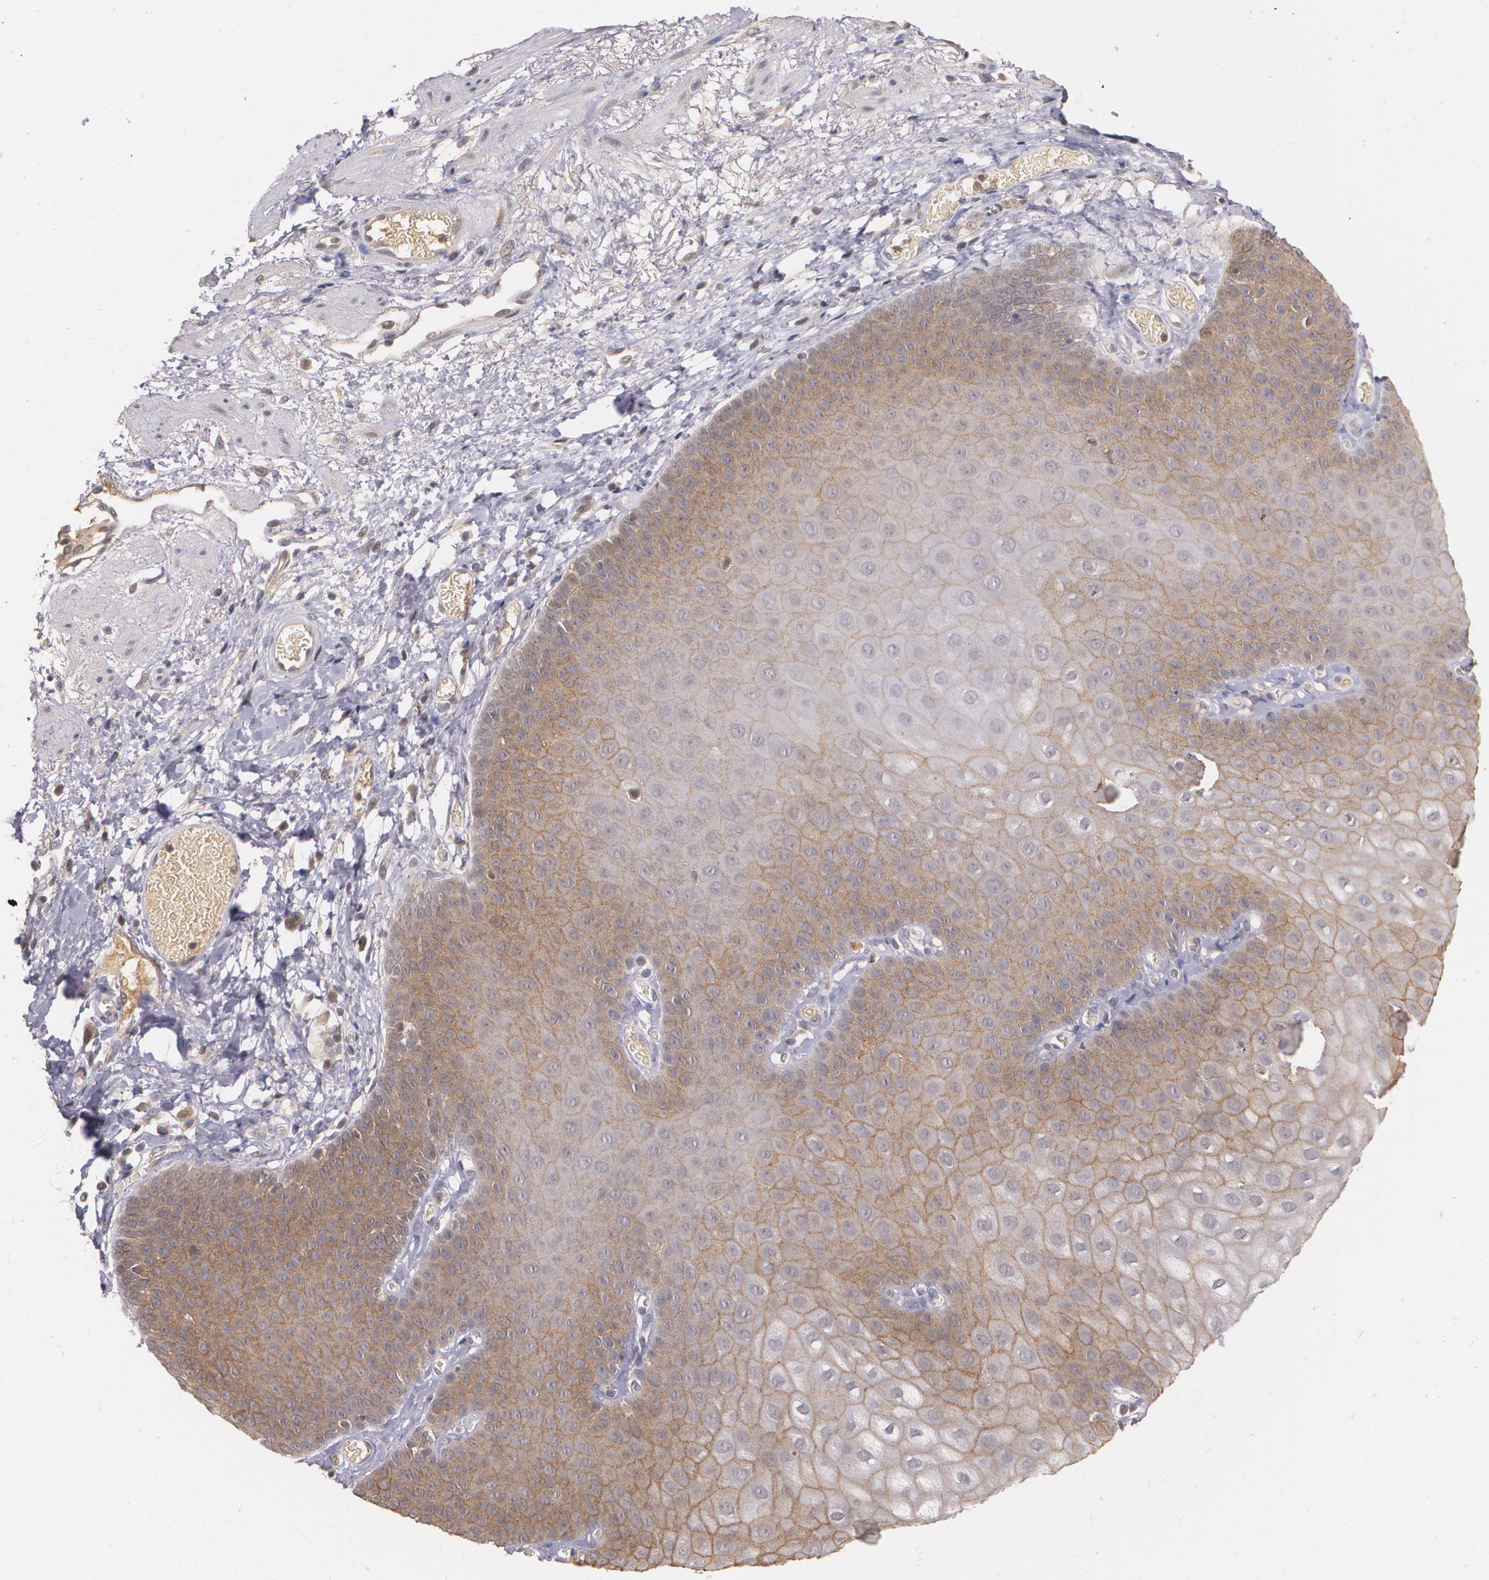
{"staining": {"intensity": "moderate", "quantity": ">75%", "location": "cytoplasmic/membranous"}, "tissue": "skin", "cell_type": "Epidermal cells", "image_type": "normal", "snomed": [{"axis": "morphology", "description": "Normal tissue, NOS"}, {"axis": "morphology", "description": "Hemorrhoids"}, {"axis": "morphology", "description": "Inflammation, NOS"}, {"axis": "topography", "description": "Anal"}], "caption": "The image displays immunohistochemical staining of unremarkable skin. There is moderate cytoplasmic/membranous positivity is appreciated in approximately >75% of epidermal cells.", "gene": "IFNGR2", "patient": {"sex": "male", "age": 60}}